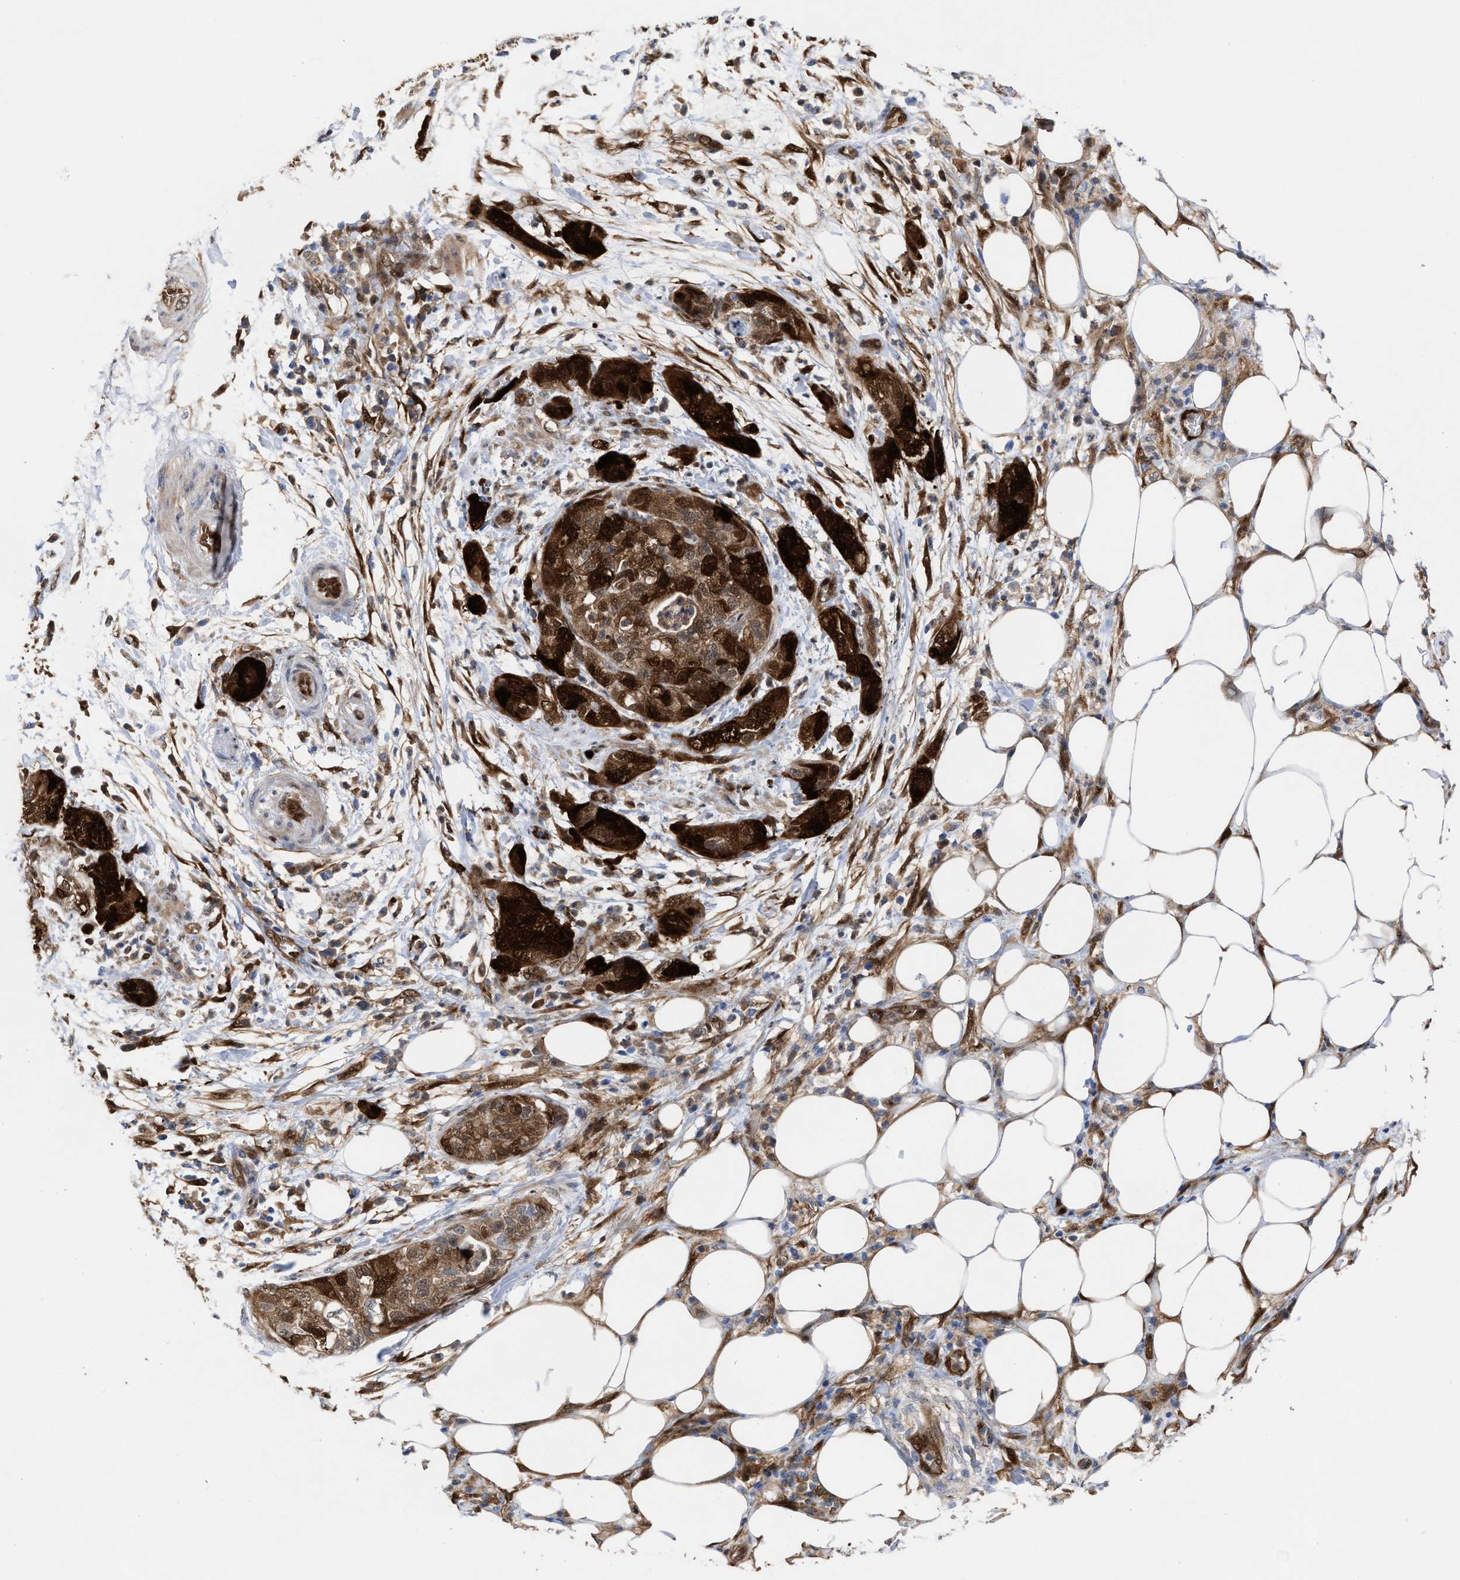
{"staining": {"intensity": "strong", "quantity": ">75%", "location": "cytoplasmic/membranous,nuclear"}, "tissue": "pancreatic cancer", "cell_type": "Tumor cells", "image_type": "cancer", "snomed": [{"axis": "morphology", "description": "Adenocarcinoma, NOS"}, {"axis": "topography", "description": "Pancreas"}], "caption": "Immunohistochemistry (IHC) of human pancreatic cancer exhibits high levels of strong cytoplasmic/membranous and nuclear expression in about >75% of tumor cells.", "gene": "TP53I3", "patient": {"sex": "female", "age": 78}}